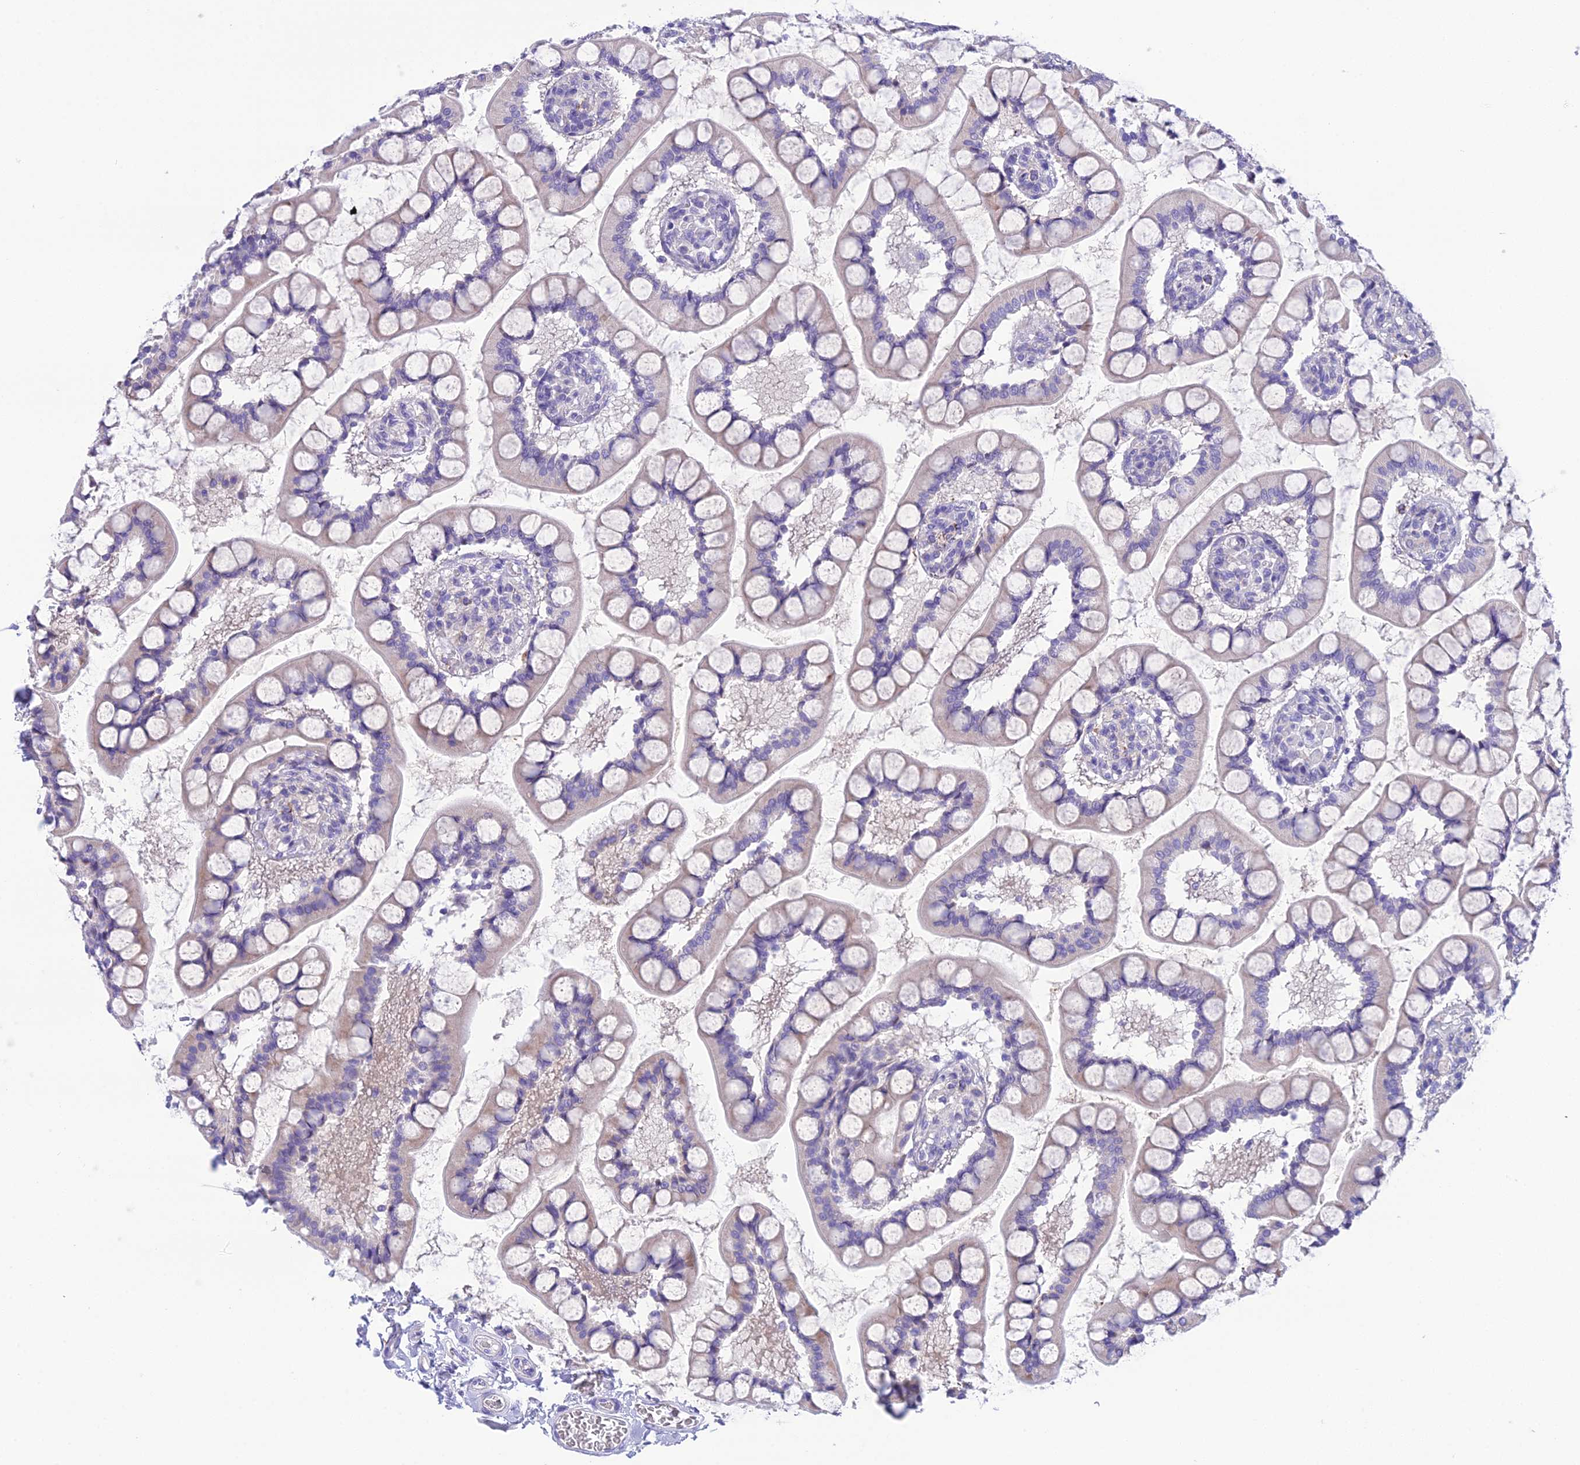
{"staining": {"intensity": "negative", "quantity": "none", "location": "none"}, "tissue": "small intestine", "cell_type": "Glandular cells", "image_type": "normal", "snomed": [{"axis": "morphology", "description": "Normal tissue, NOS"}, {"axis": "topography", "description": "Small intestine"}], "caption": "Immunohistochemical staining of unremarkable small intestine demonstrates no significant staining in glandular cells.", "gene": "KIAA0408", "patient": {"sex": "male", "age": 52}}